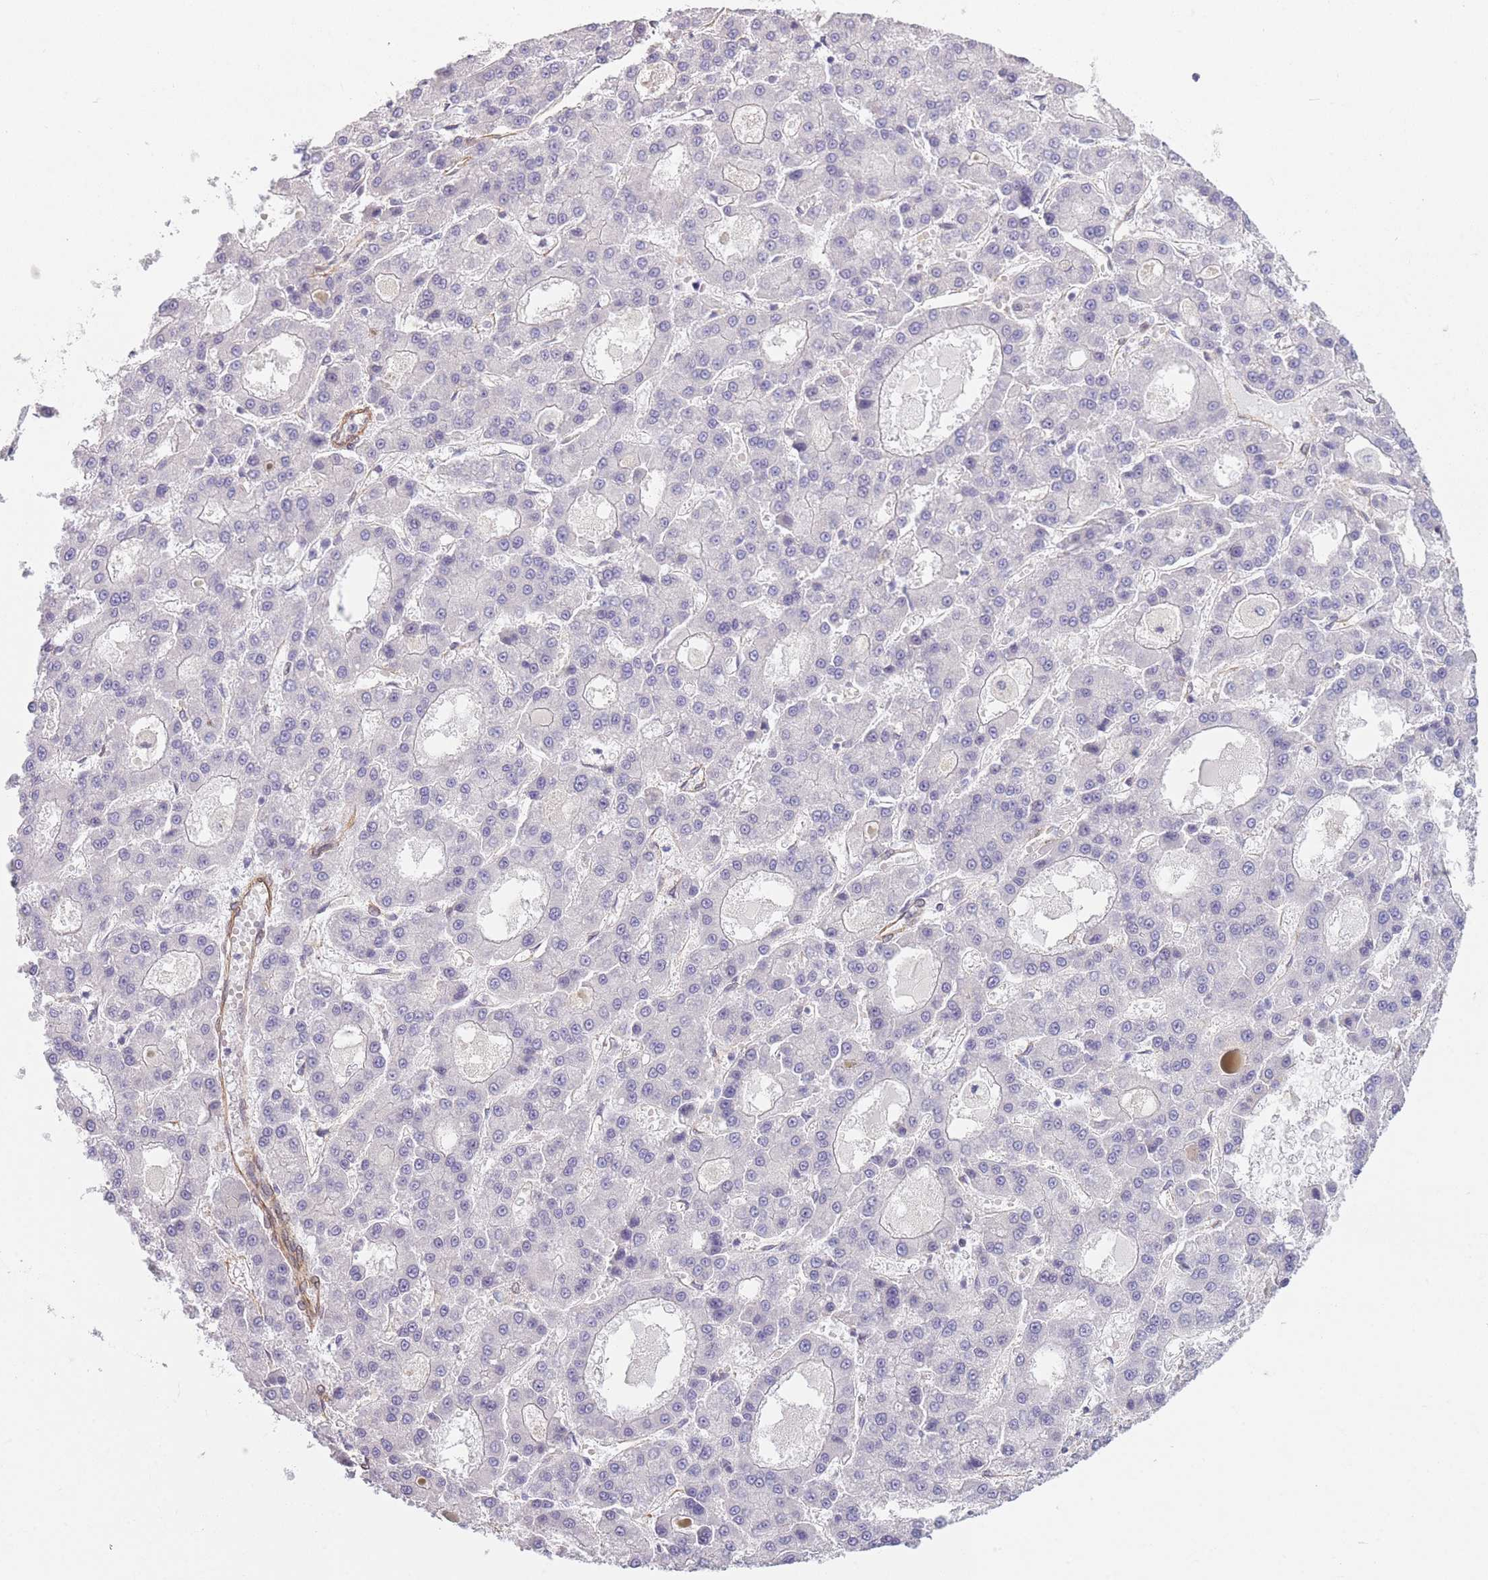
{"staining": {"intensity": "negative", "quantity": "none", "location": "none"}, "tissue": "liver cancer", "cell_type": "Tumor cells", "image_type": "cancer", "snomed": [{"axis": "morphology", "description": "Carcinoma, Hepatocellular, NOS"}, {"axis": "topography", "description": "Liver"}], "caption": "Immunohistochemistry of human liver hepatocellular carcinoma displays no expression in tumor cells.", "gene": "SLC7A6", "patient": {"sex": "male", "age": 70}}